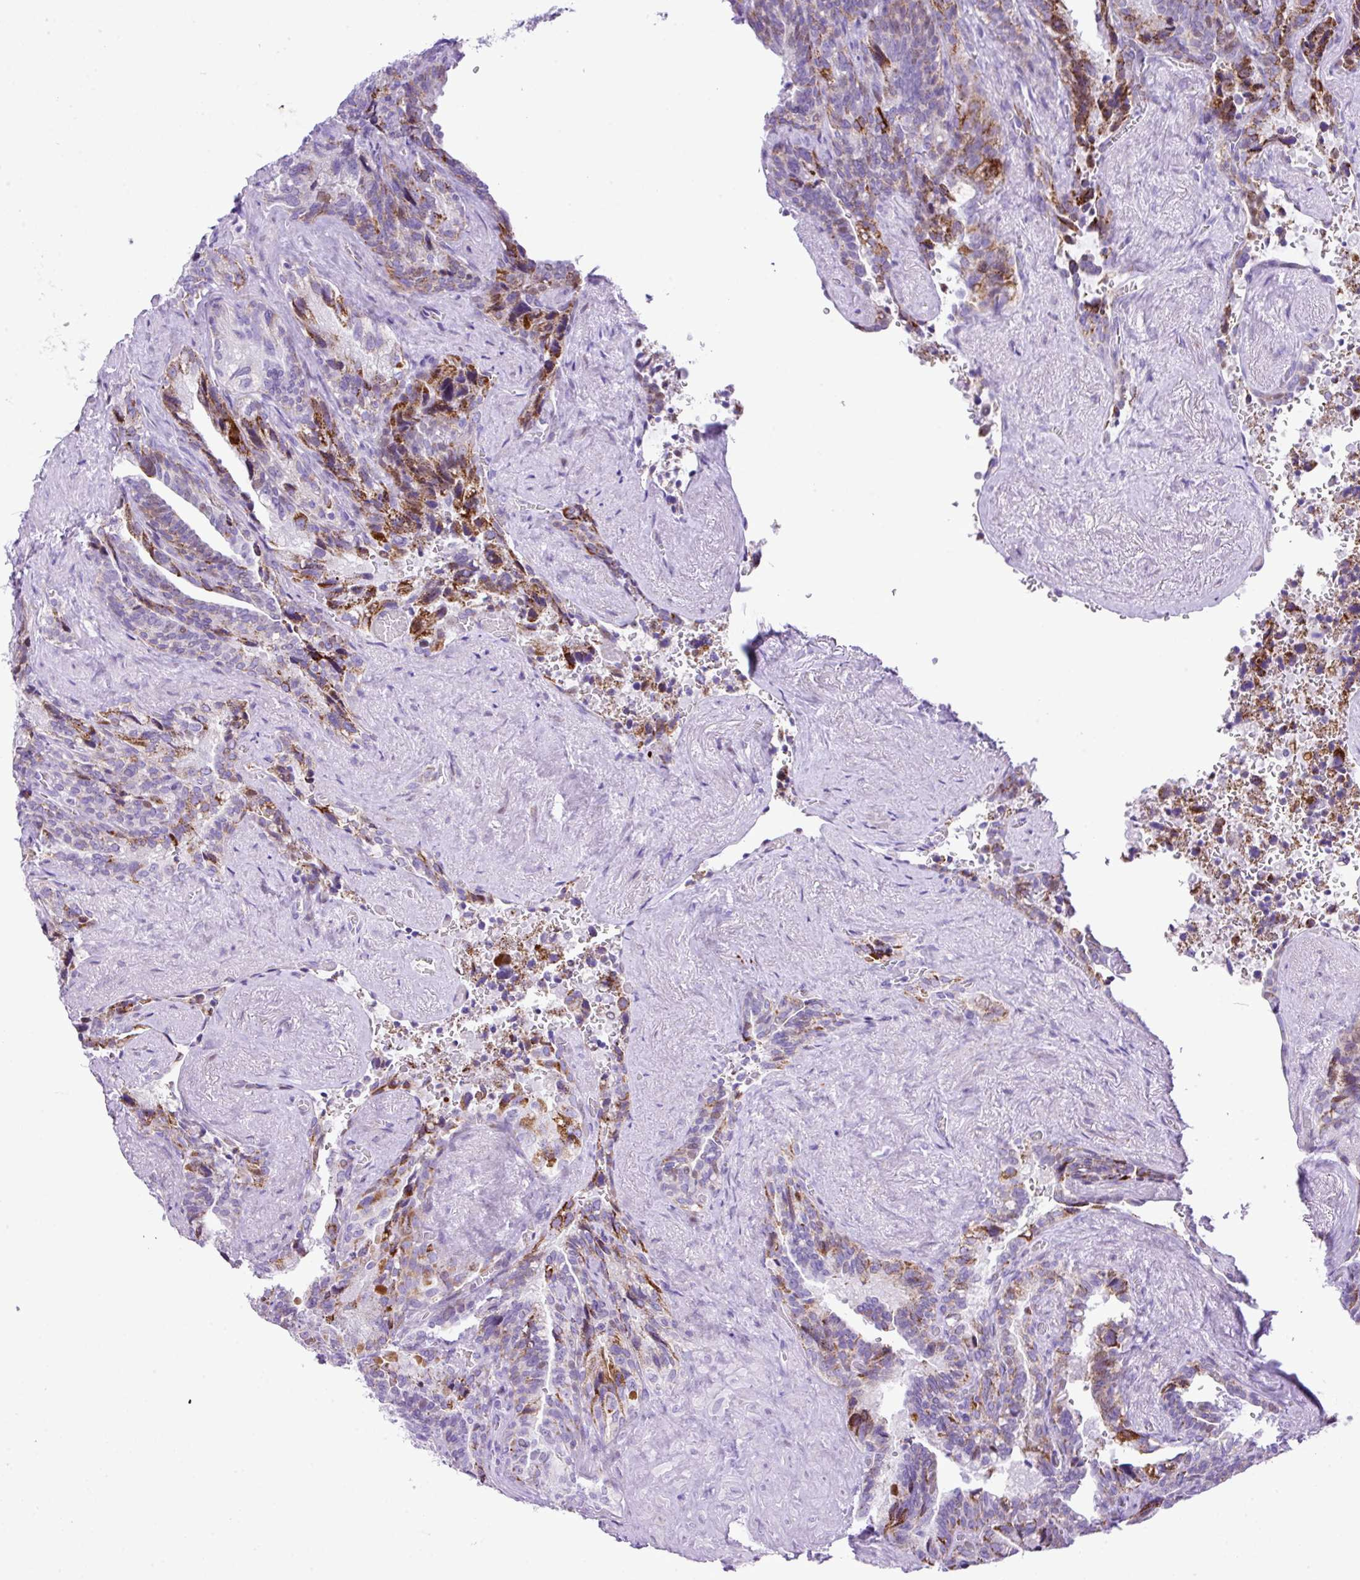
{"staining": {"intensity": "moderate", "quantity": "25%-75%", "location": "cytoplasmic/membranous"}, "tissue": "seminal vesicle", "cell_type": "Glandular cells", "image_type": "normal", "snomed": [{"axis": "morphology", "description": "Normal tissue, NOS"}, {"axis": "topography", "description": "Seminal veicle"}], "caption": "Moderate cytoplasmic/membranous expression for a protein is seen in about 25%-75% of glandular cells of normal seminal vesicle using immunohistochemistry (IHC).", "gene": "RCAN2", "patient": {"sex": "male", "age": 68}}